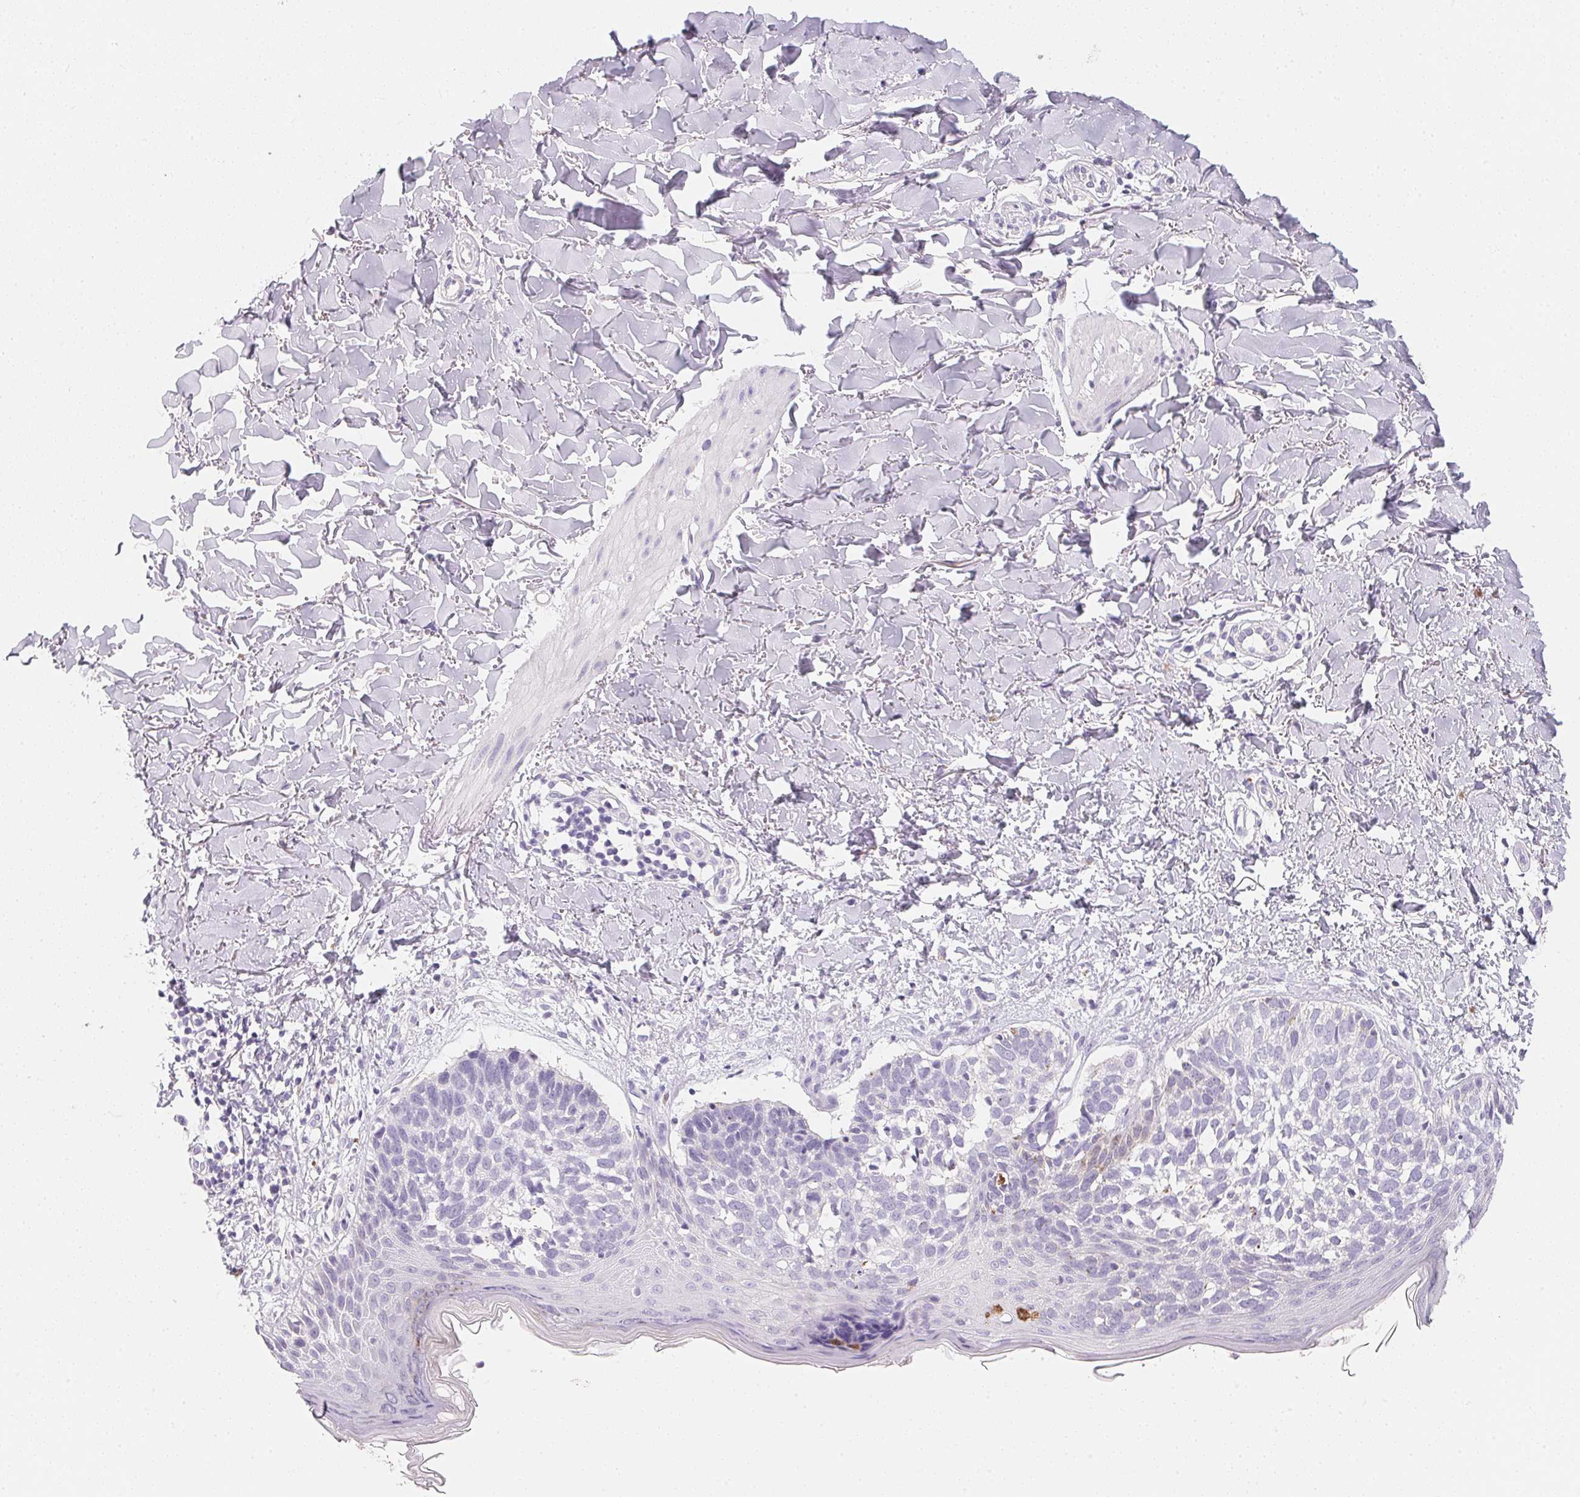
{"staining": {"intensity": "negative", "quantity": "none", "location": "none"}, "tissue": "skin cancer", "cell_type": "Tumor cells", "image_type": "cancer", "snomed": [{"axis": "morphology", "description": "Basal cell carcinoma"}, {"axis": "topography", "description": "Skin"}], "caption": "Tumor cells are negative for brown protein staining in skin cancer (basal cell carcinoma). (Stains: DAB IHC with hematoxylin counter stain, Microscopy: brightfield microscopy at high magnification).", "gene": "ACP3", "patient": {"sex": "female", "age": 45}}